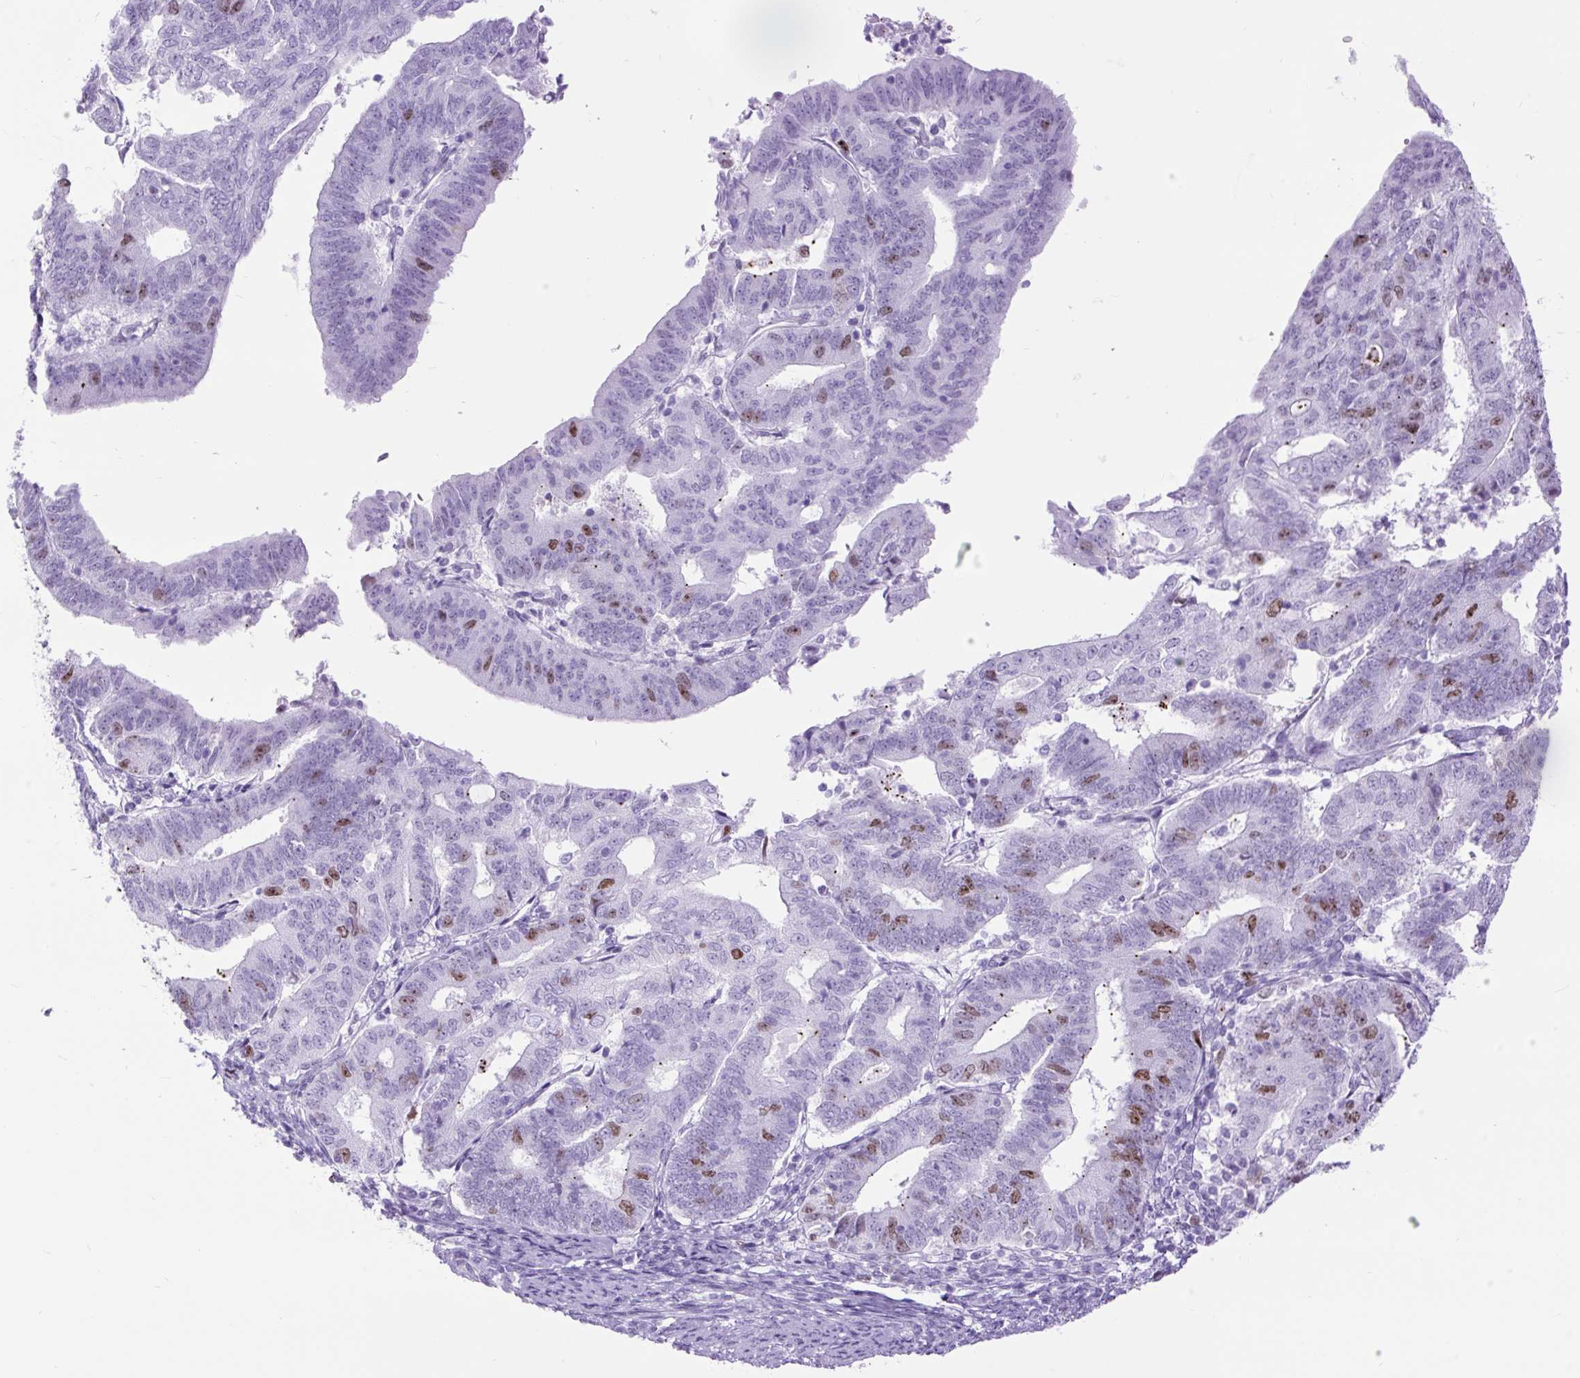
{"staining": {"intensity": "moderate", "quantity": "<25%", "location": "nuclear"}, "tissue": "endometrial cancer", "cell_type": "Tumor cells", "image_type": "cancer", "snomed": [{"axis": "morphology", "description": "Adenocarcinoma, NOS"}, {"axis": "topography", "description": "Endometrium"}], "caption": "High-power microscopy captured an immunohistochemistry (IHC) micrograph of adenocarcinoma (endometrial), revealing moderate nuclear expression in approximately <25% of tumor cells.", "gene": "RACGAP1", "patient": {"sex": "female", "age": 70}}